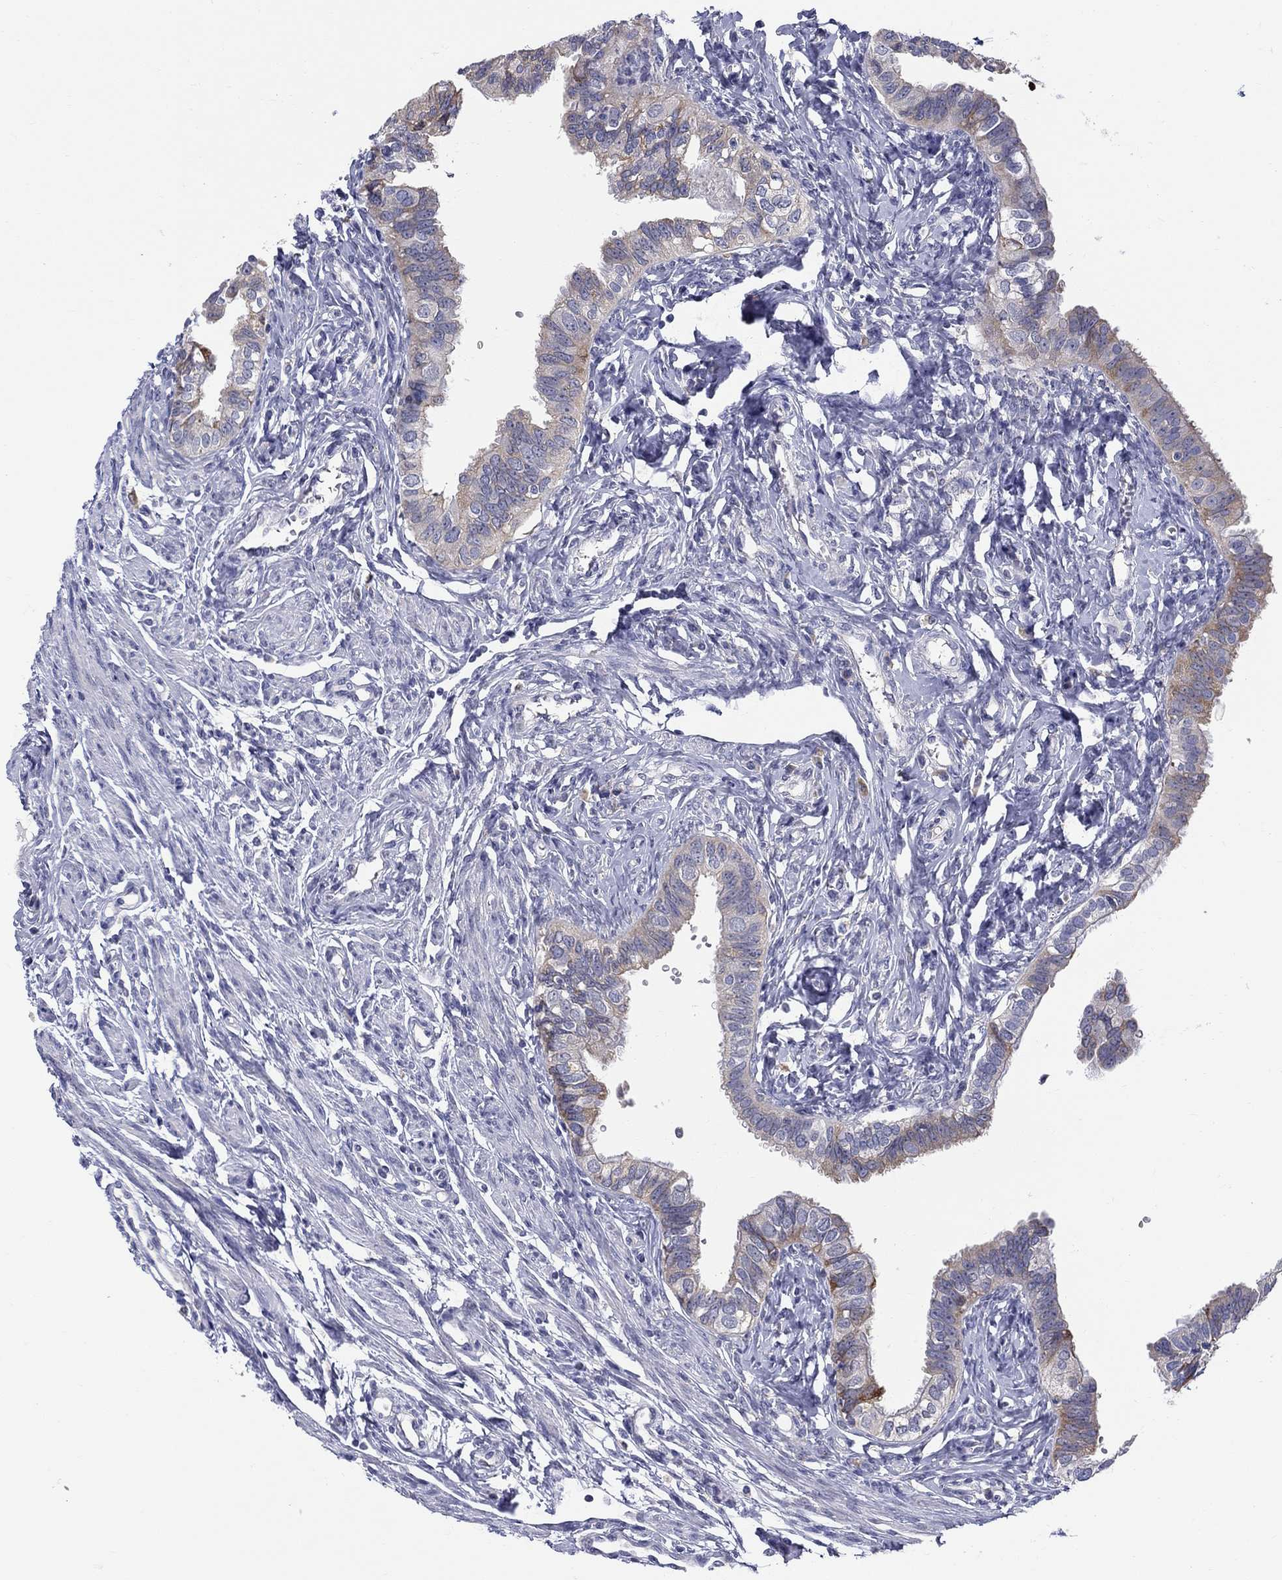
{"staining": {"intensity": "moderate", "quantity": "25%-75%", "location": "cytoplasmic/membranous"}, "tissue": "fallopian tube", "cell_type": "Glandular cells", "image_type": "normal", "snomed": [{"axis": "morphology", "description": "Normal tissue, NOS"}, {"axis": "topography", "description": "Fallopian tube"}], "caption": "Protein expression by IHC displays moderate cytoplasmic/membranous staining in approximately 25%-75% of glandular cells in benign fallopian tube.", "gene": "QRFPR", "patient": {"sex": "female", "age": 54}}